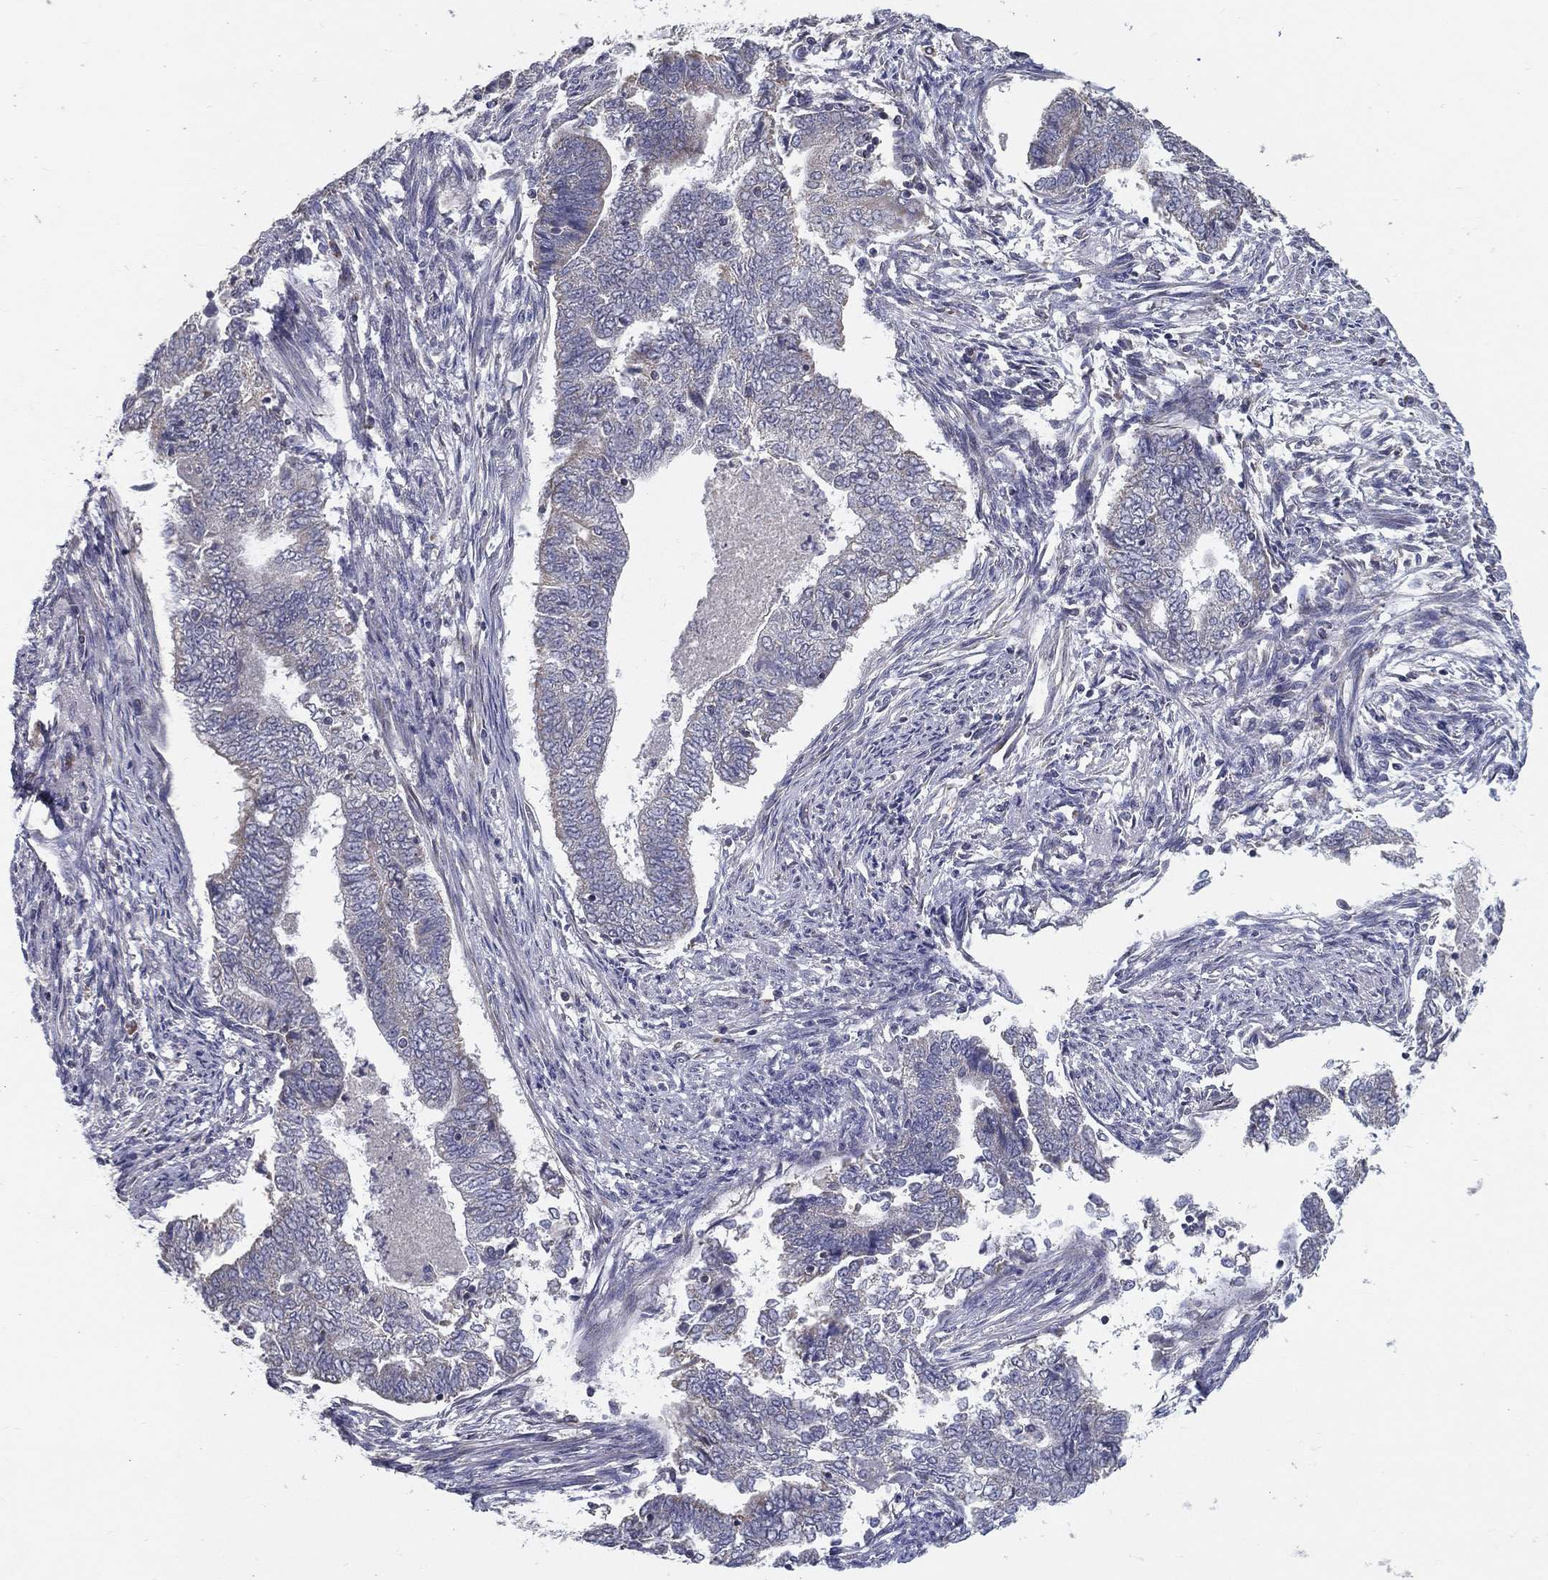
{"staining": {"intensity": "weak", "quantity": "<25%", "location": "cytoplasmic/membranous"}, "tissue": "endometrial cancer", "cell_type": "Tumor cells", "image_type": "cancer", "snomed": [{"axis": "morphology", "description": "Adenocarcinoma, NOS"}, {"axis": "topography", "description": "Endometrium"}], "caption": "IHC micrograph of endometrial cancer stained for a protein (brown), which demonstrates no staining in tumor cells.", "gene": "PCSK1", "patient": {"sex": "female", "age": 65}}